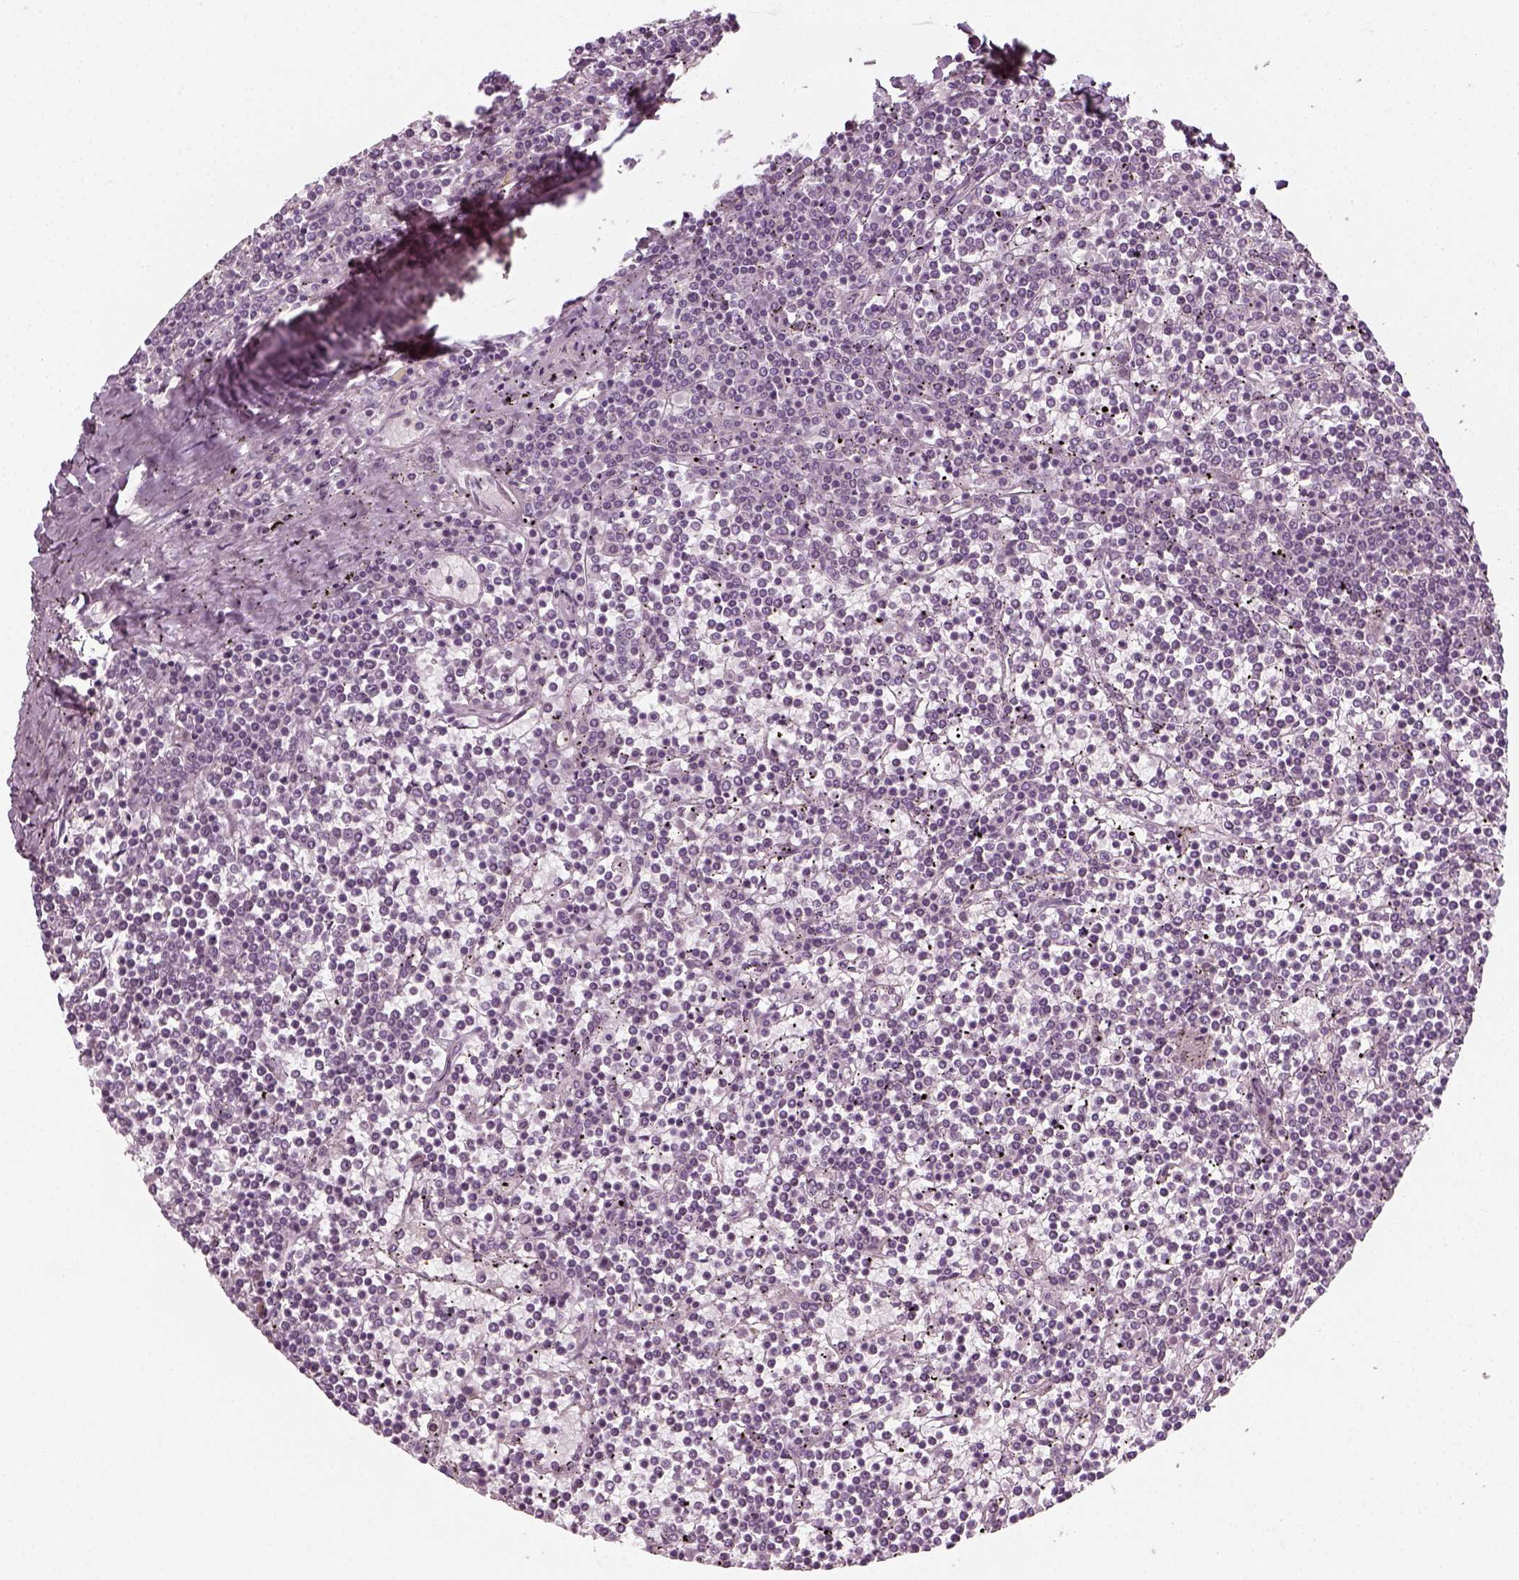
{"staining": {"intensity": "negative", "quantity": "none", "location": "none"}, "tissue": "lymphoma", "cell_type": "Tumor cells", "image_type": "cancer", "snomed": [{"axis": "morphology", "description": "Malignant lymphoma, non-Hodgkin's type, Low grade"}, {"axis": "topography", "description": "Spleen"}], "caption": "The histopathology image displays no significant positivity in tumor cells of lymphoma.", "gene": "MLIP", "patient": {"sex": "female", "age": 19}}